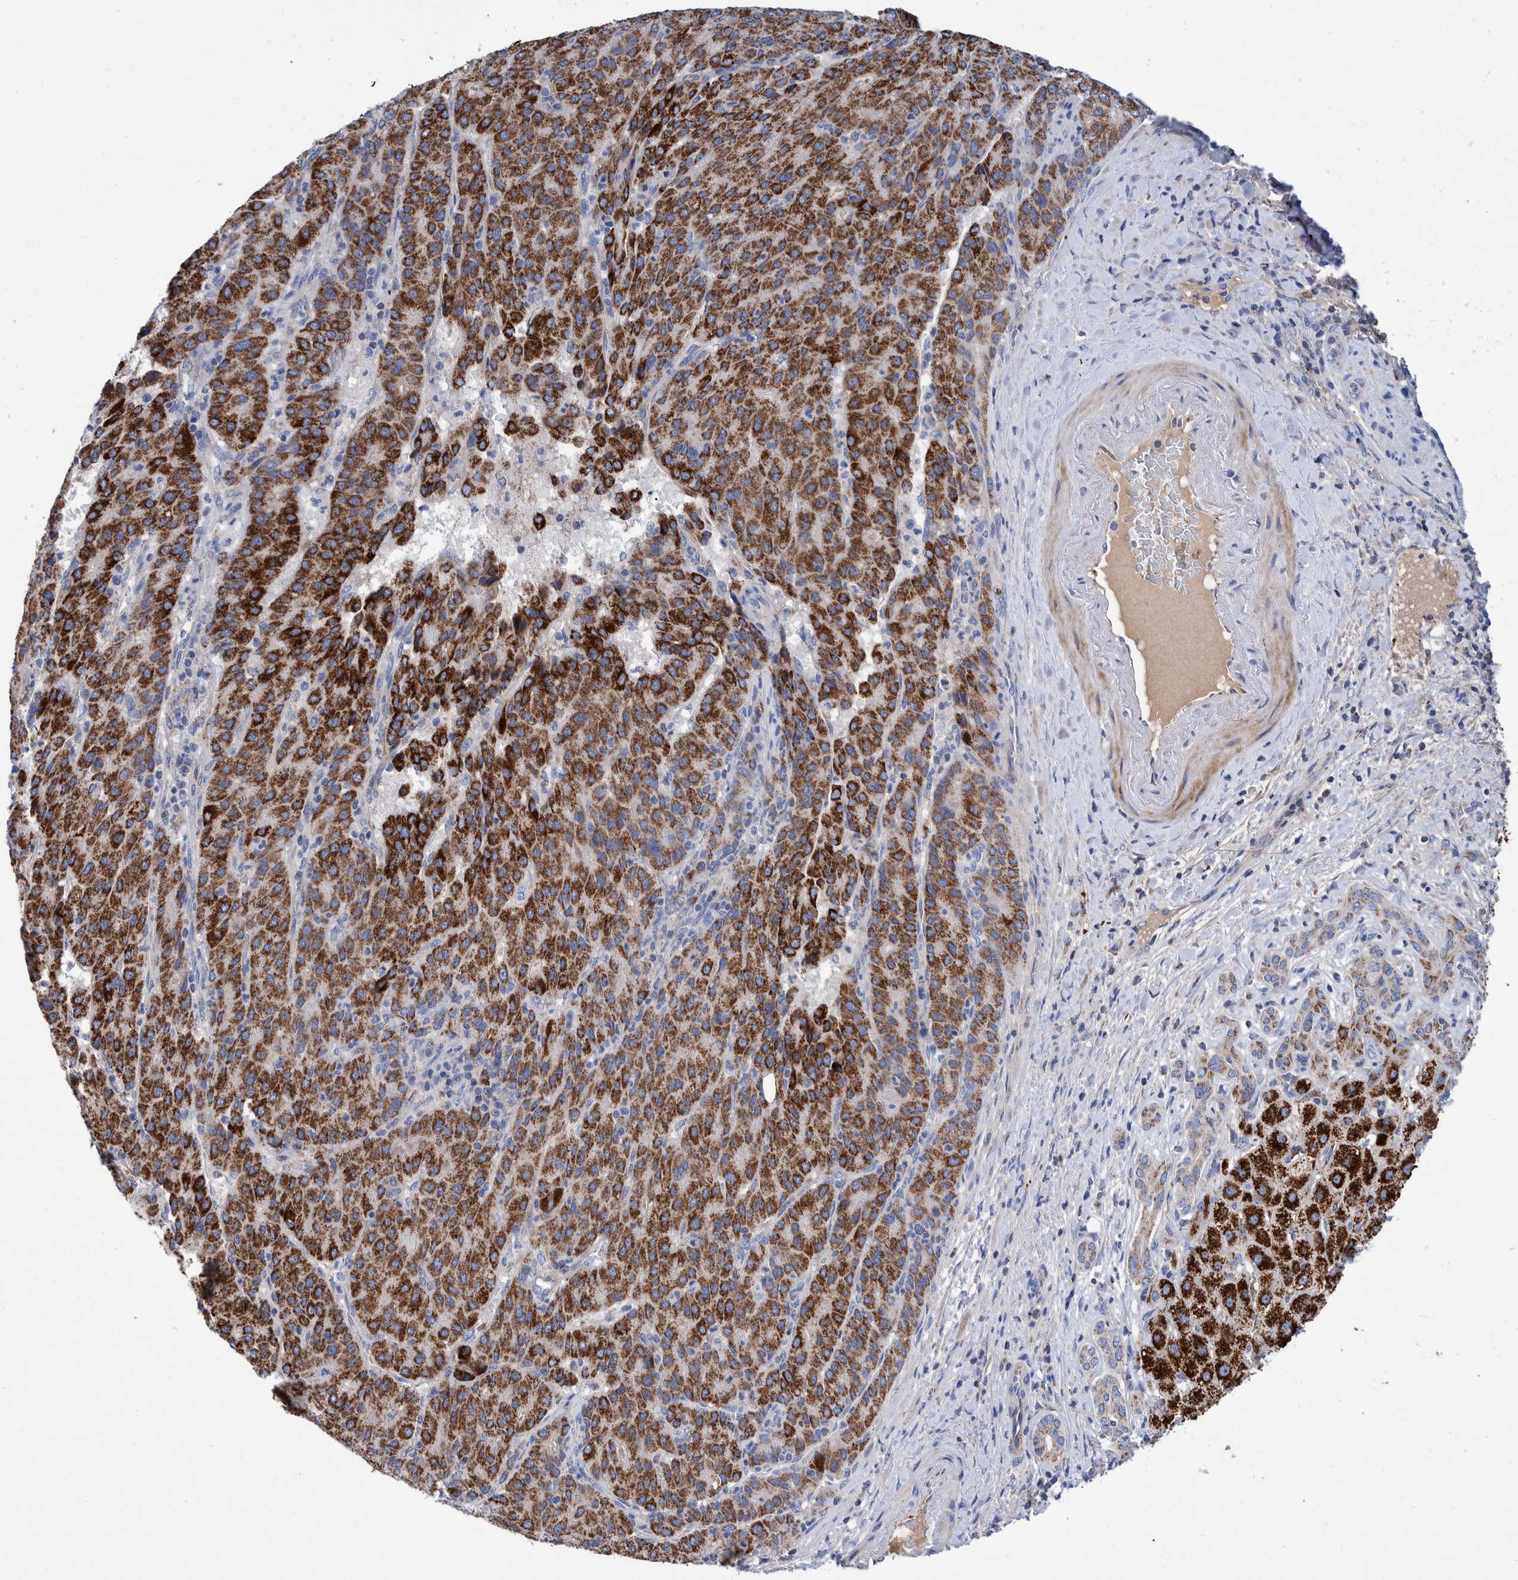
{"staining": {"intensity": "strong", "quantity": ">75%", "location": "cytoplasmic/membranous"}, "tissue": "liver cancer", "cell_type": "Tumor cells", "image_type": "cancer", "snomed": [{"axis": "morphology", "description": "Carcinoma, Hepatocellular, NOS"}, {"axis": "topography", "description": "Liver"}], "caption": "Human liver hepatocellular carcinoma stained for a protein (brown) shows strong cytoplasmic/membranous positive positivity in about >75% of tumor cells.", "gene": "DECR1", "patient": {"sex": "male", "age": 65}}